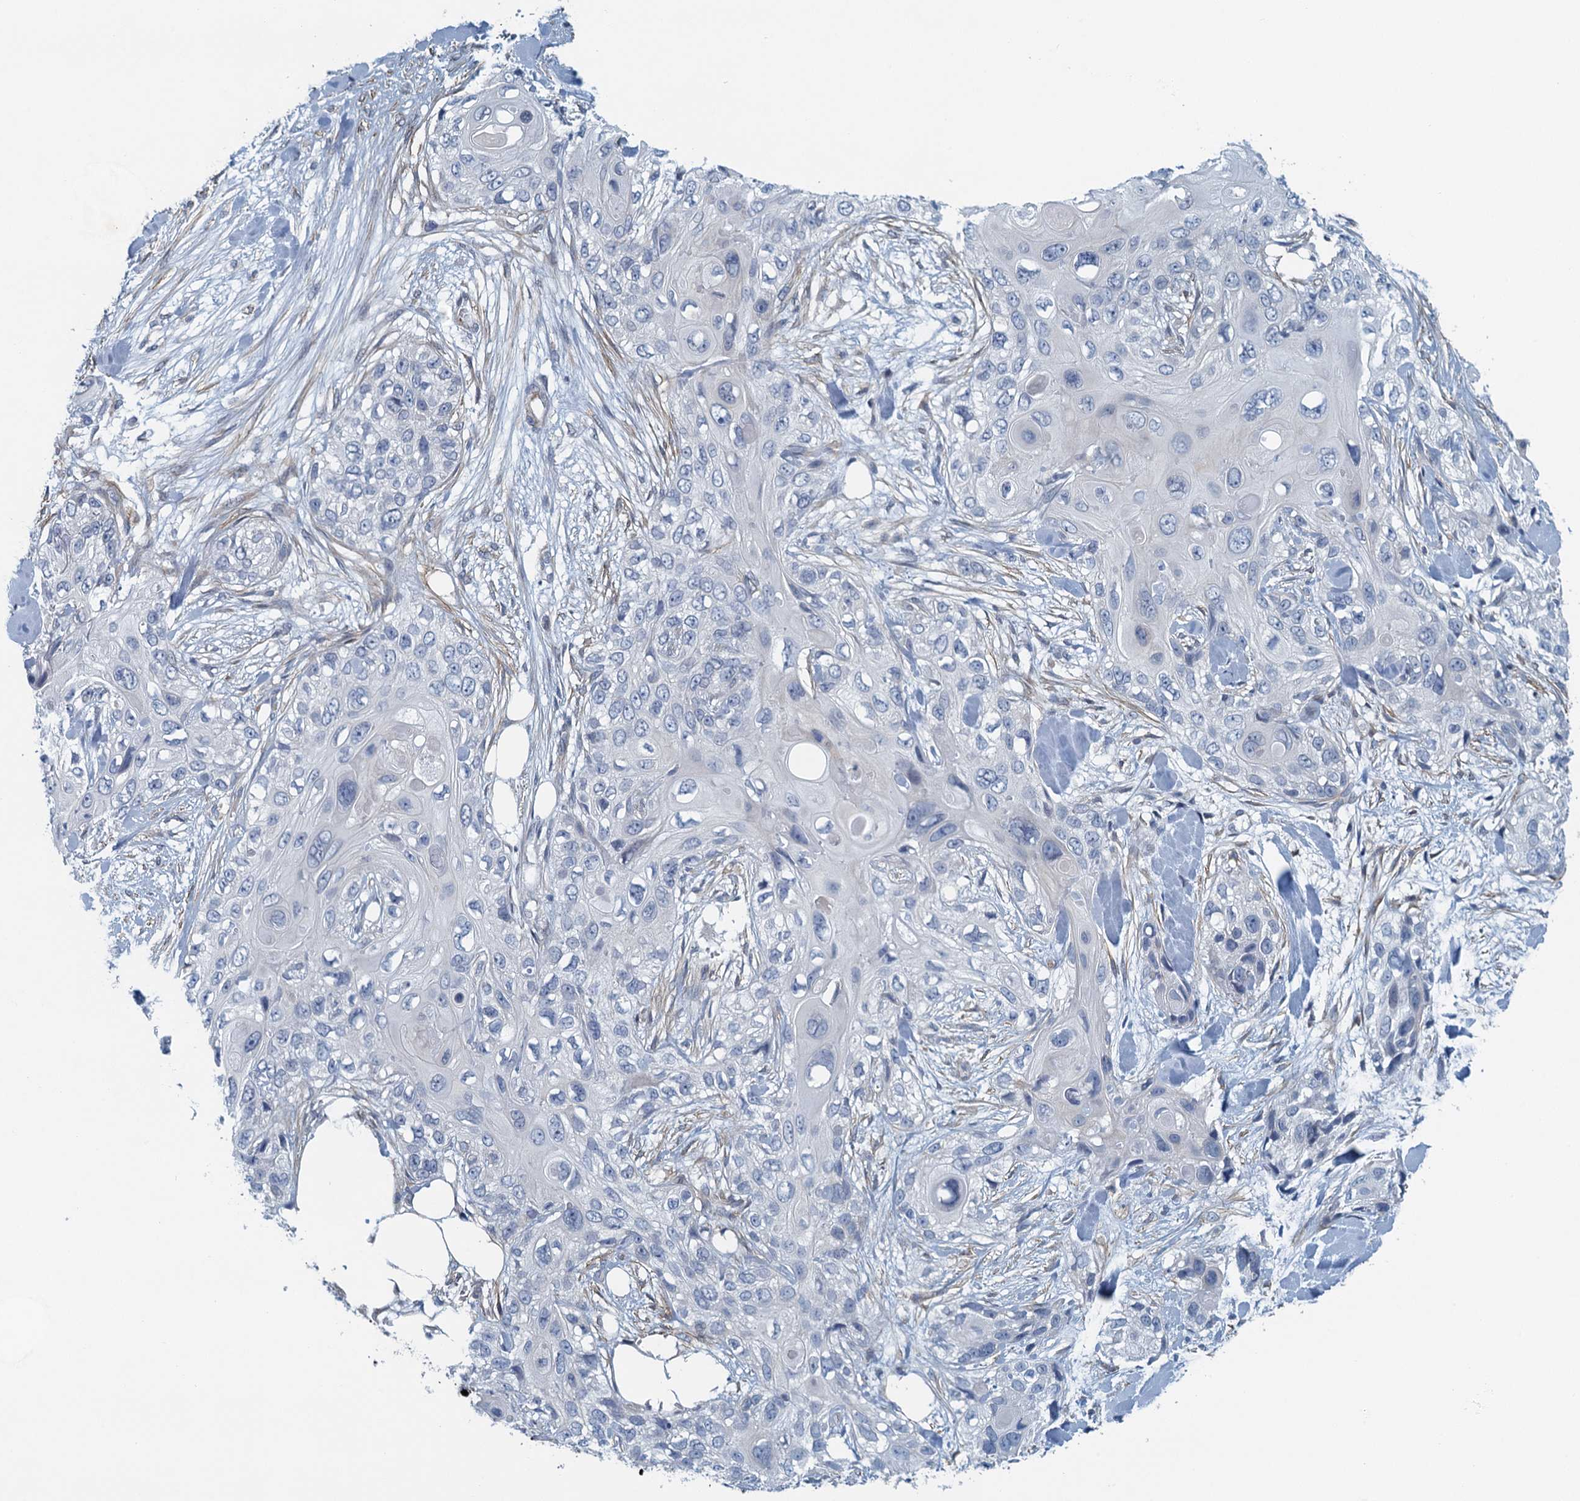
{"staining": {"intensity": "negative", "quantity": "none", "location": "none"}, "tissue": "skin cancer", "cell_type": "Tumor cells", "image_type": "cancer", "snomed": [{"axis": "morphology", "description": "Normal tissue, NOS"}, {"axis": "morphology", "description": "Squamous cell carcinoma, NOS"}, {"axis": "topography", "description": "Skin"}], "caption": "Tumor cells are negative for protein expression in human skin cancer.", "gene": "ALG2", "patient": {"sex": "male", "age": 72}}